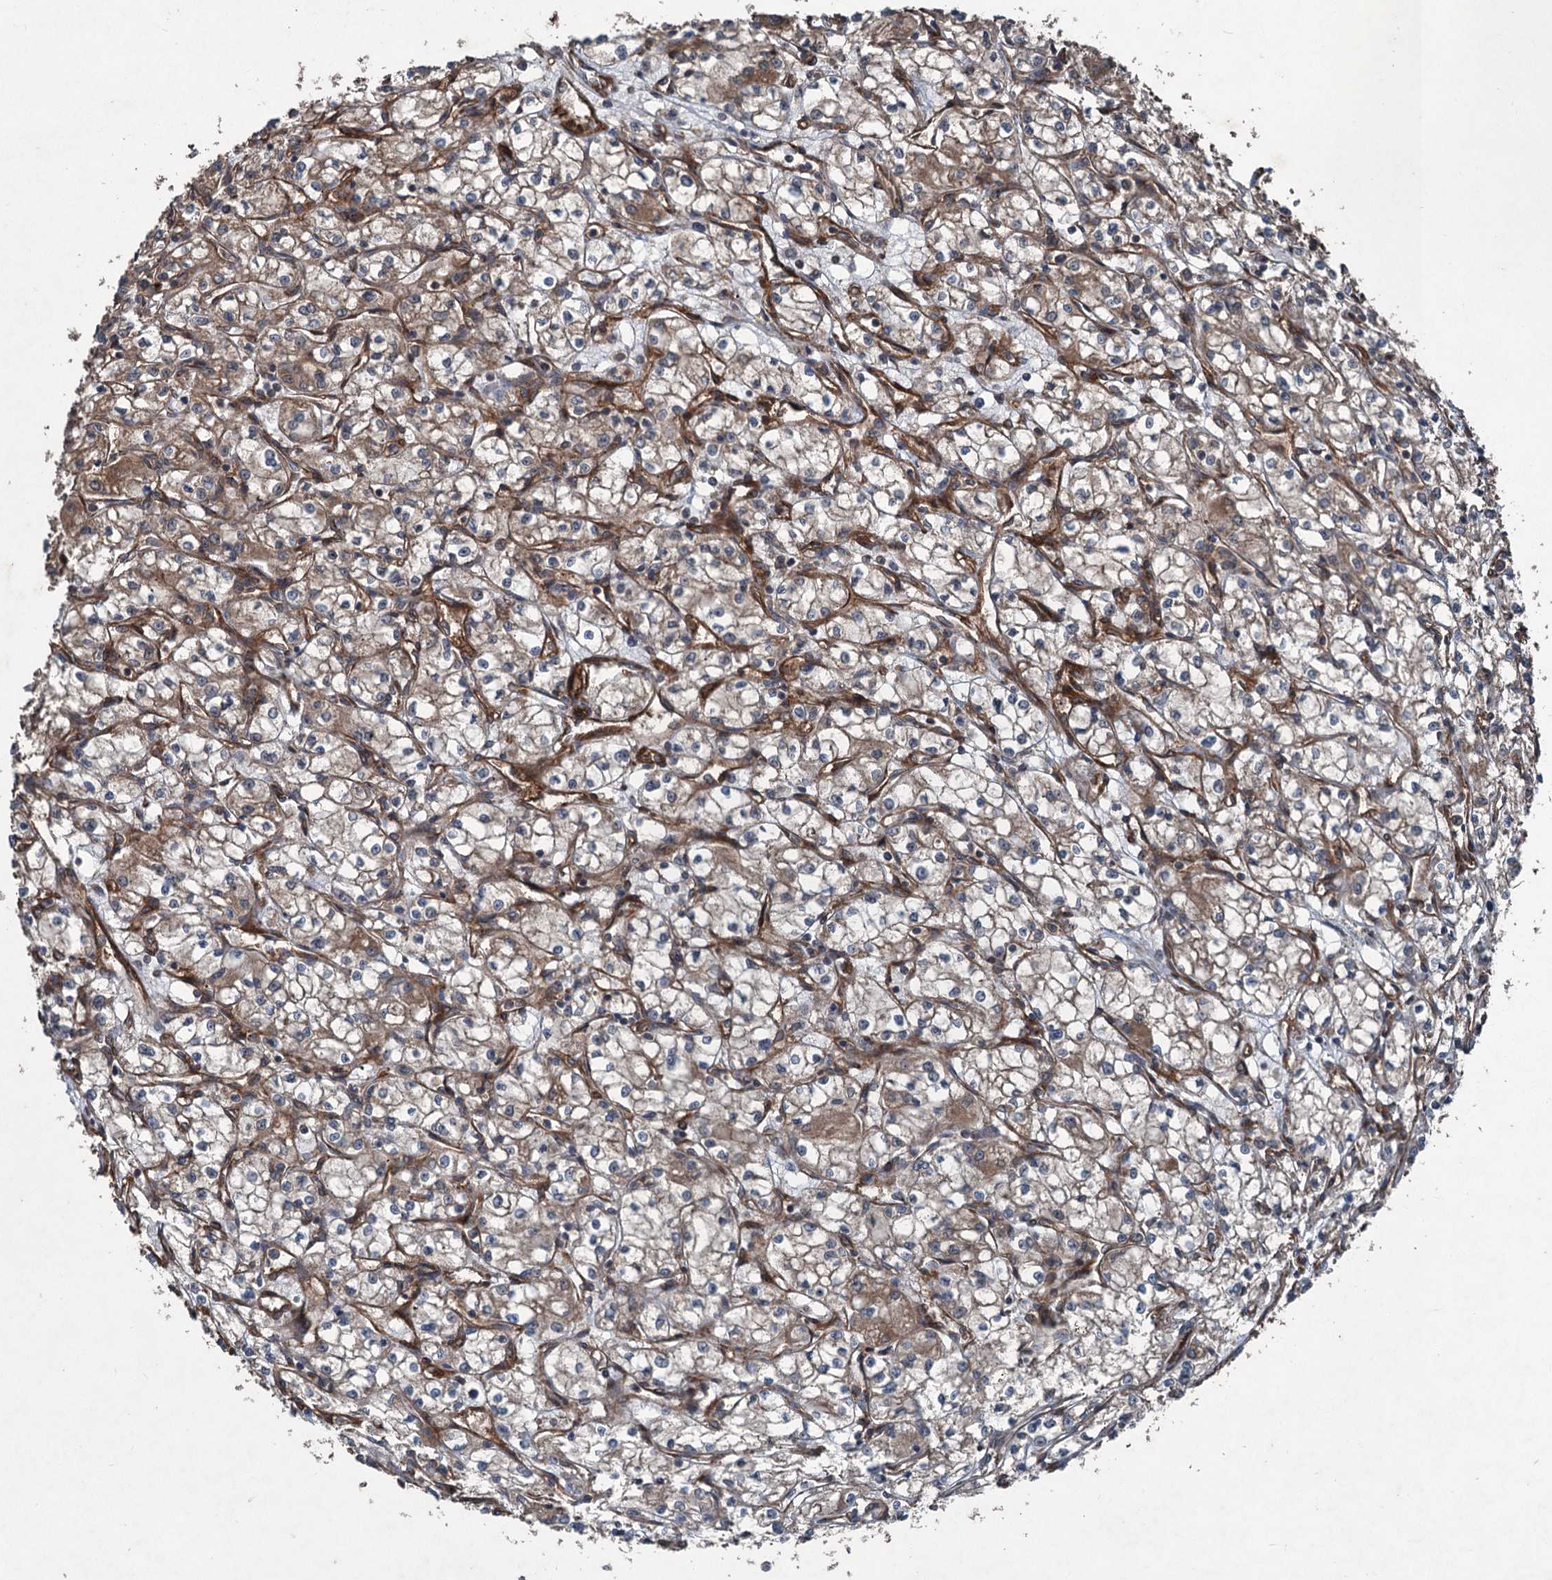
{"staining": {"intensity": "moderate", "quantity": "25%-75%", "location": "cytoplasmic/membranous"}, "tissue": "renal cancer", "cell_type": "Tumor cells", "image_type": "cancer", "snomed": [{"axis": "morphology", "description": "Adenocarcinoma, NOS"}, {"axis": "topography", "description": "Kidney"}], "caption": "An IHC micrograph of neoplastic tissue is shown. Protein staining in brown labels moderate cytoplasmic/membranous positivity in adenocarcinoma (renal) within tumor cells.", "gene": "RNF214", "patient": {"sex": "male", "age": 59}}